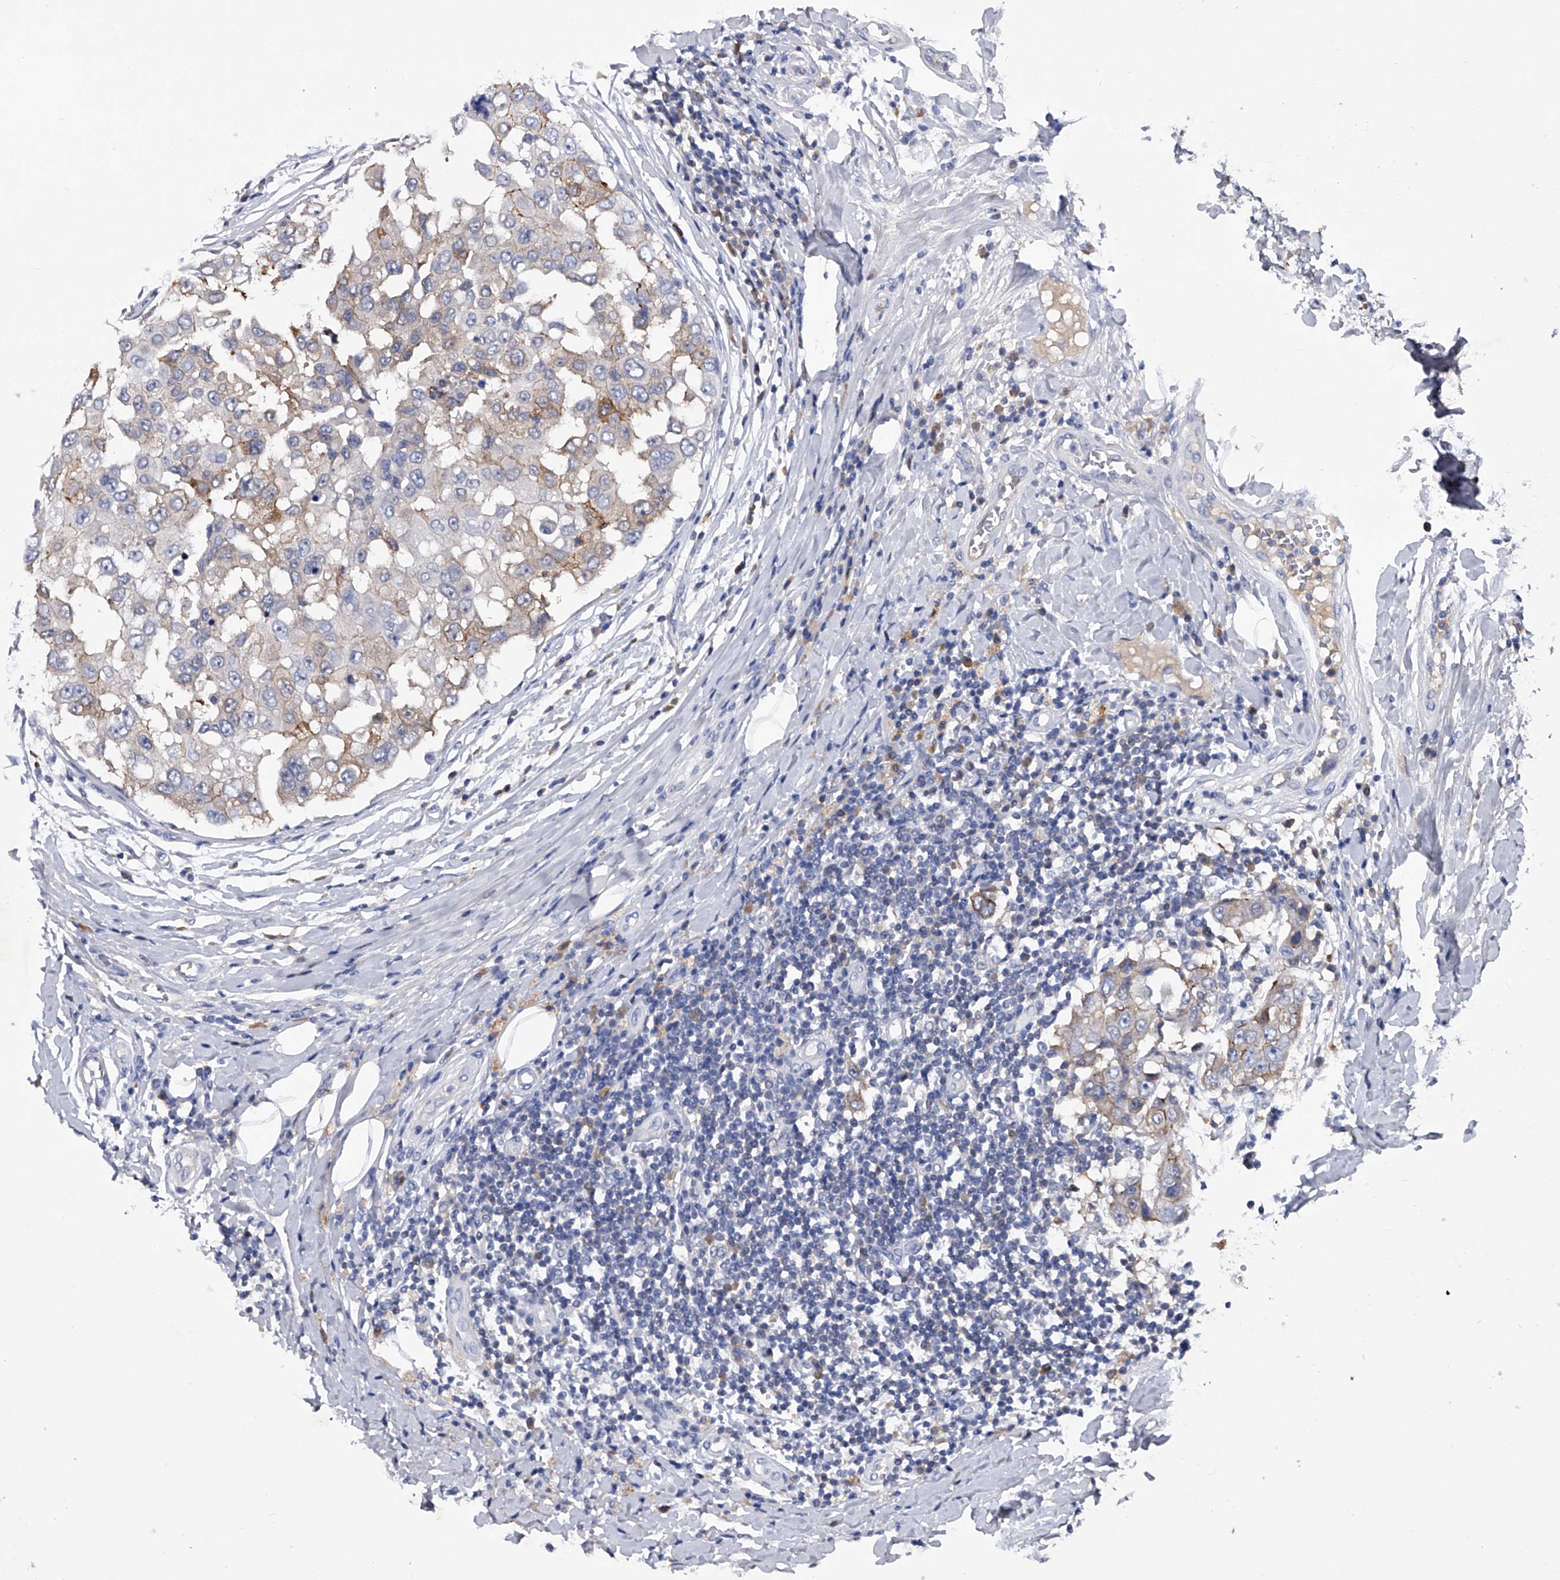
{"staining": {"intensity": "moderate", "quantity": "25%-75%", "location": "cytoplasmic/membranous"}, "tissue": "breast cancer", "cell_type": "Tumor cells", "image_type": "cancer", "snomed": [{"axis": "morphology", "description": "Duct carcinoma"}, {"axis": "topography", "description": "Breast"}], "caption": "The immunohistochemical stain shows moderate cytoplasmic/membranous positivity in tumor cells of invasive ductal carcinoma (breast) tissue. (Brightfield microscopy of DAB IHC at high magnification).", "gene": "ASNS", "patient": {"sex": "female", "age": 27}}